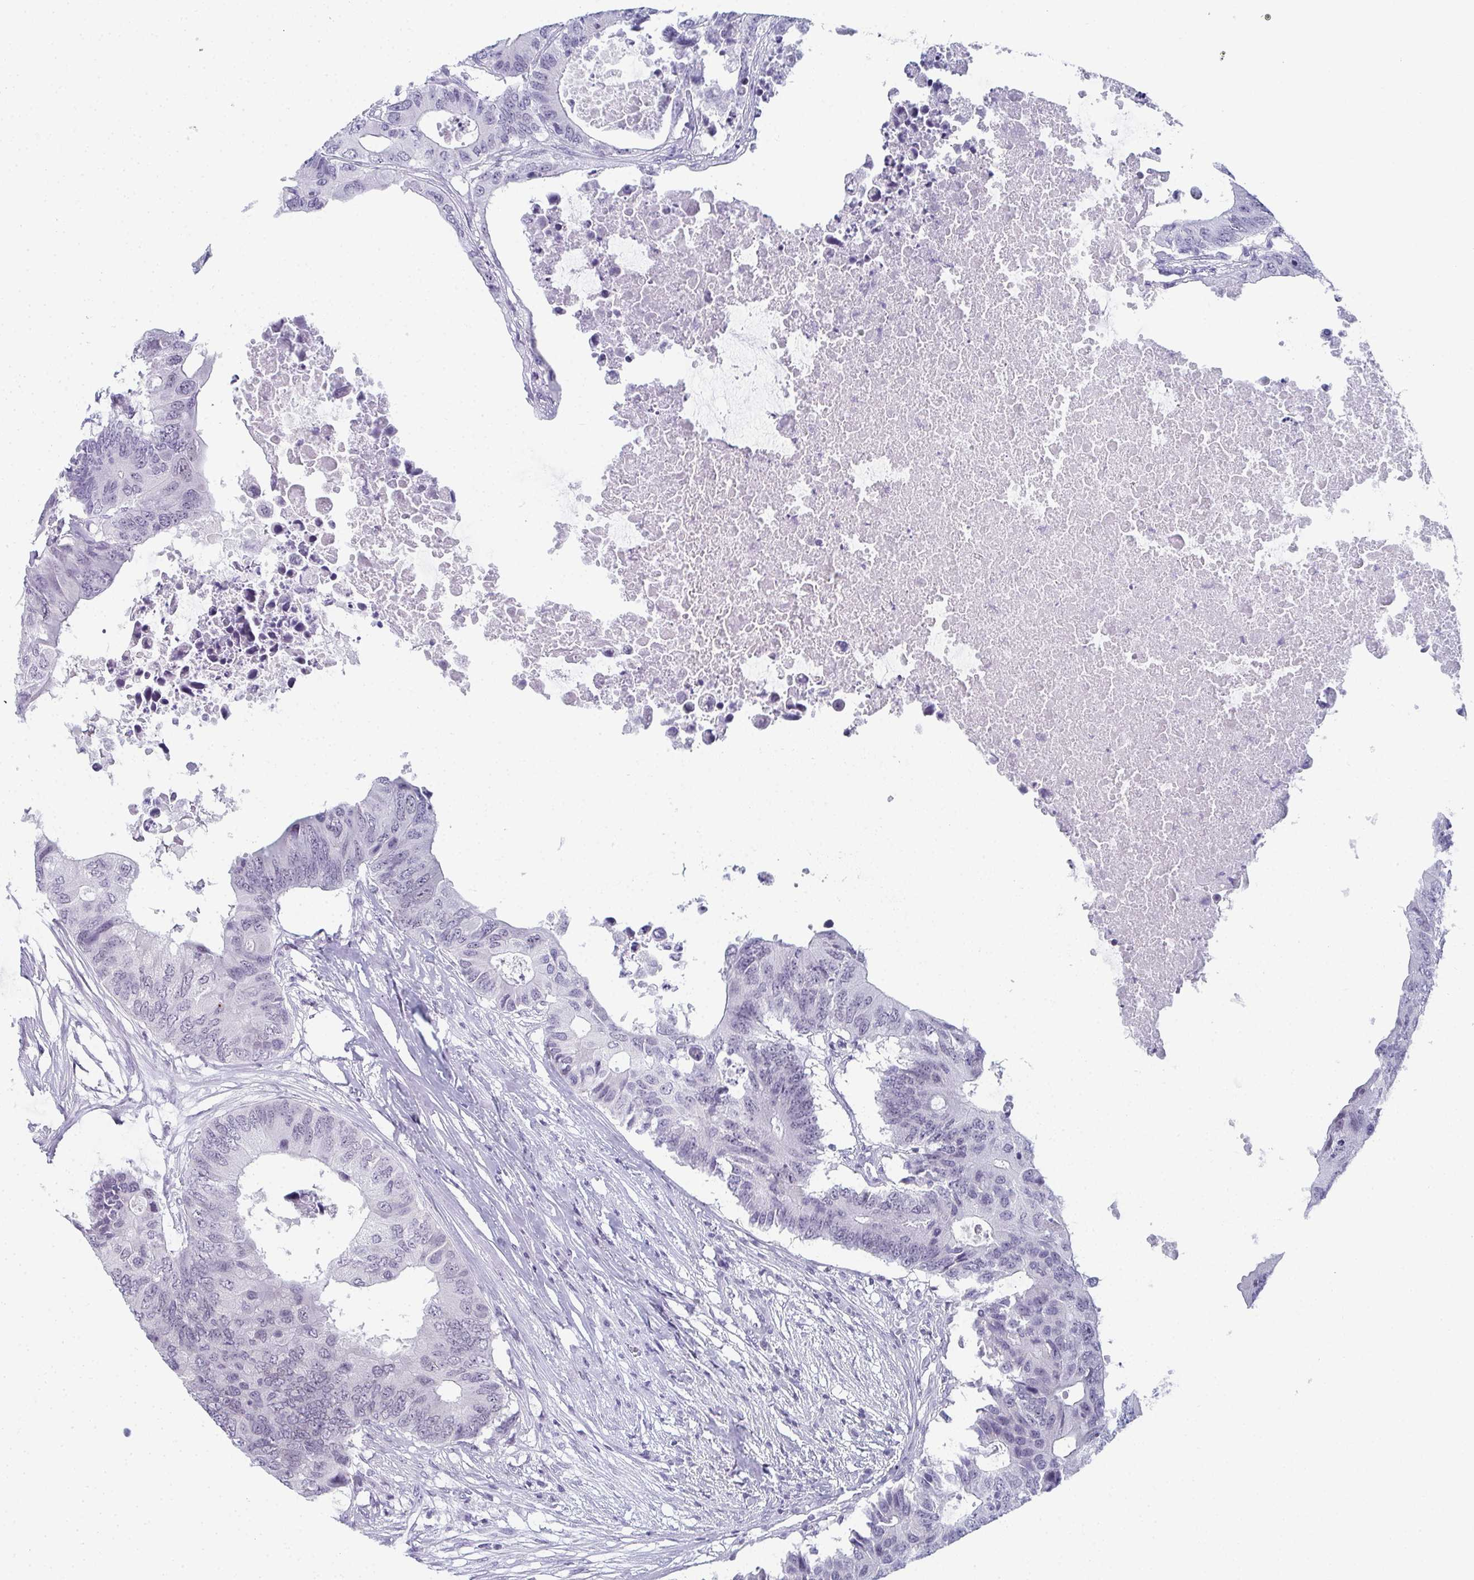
{"staining": {"intensity": "negative", "quantity": "none", "location": "none"}, "tissue": "colorectal cancer", "cell_type": "Tumor cells", "image_type": "cancer", "snomed": [{"axis": "morphology", "description": "Adenocarcinoma, NOS"}, {"axis": "topography", "description": "Colon"}], "caption": "Immunohistochemical staining of human colorectal cancer shows no significant staining in tumor cells. Brightfield microscopy of immunohistochemistry (IHC) stained with DAB (brown) and hematoxylin (blue), captured at high magnification.", "gene": "PYCR3", "patient": {"sex": "male", "age": 71}}